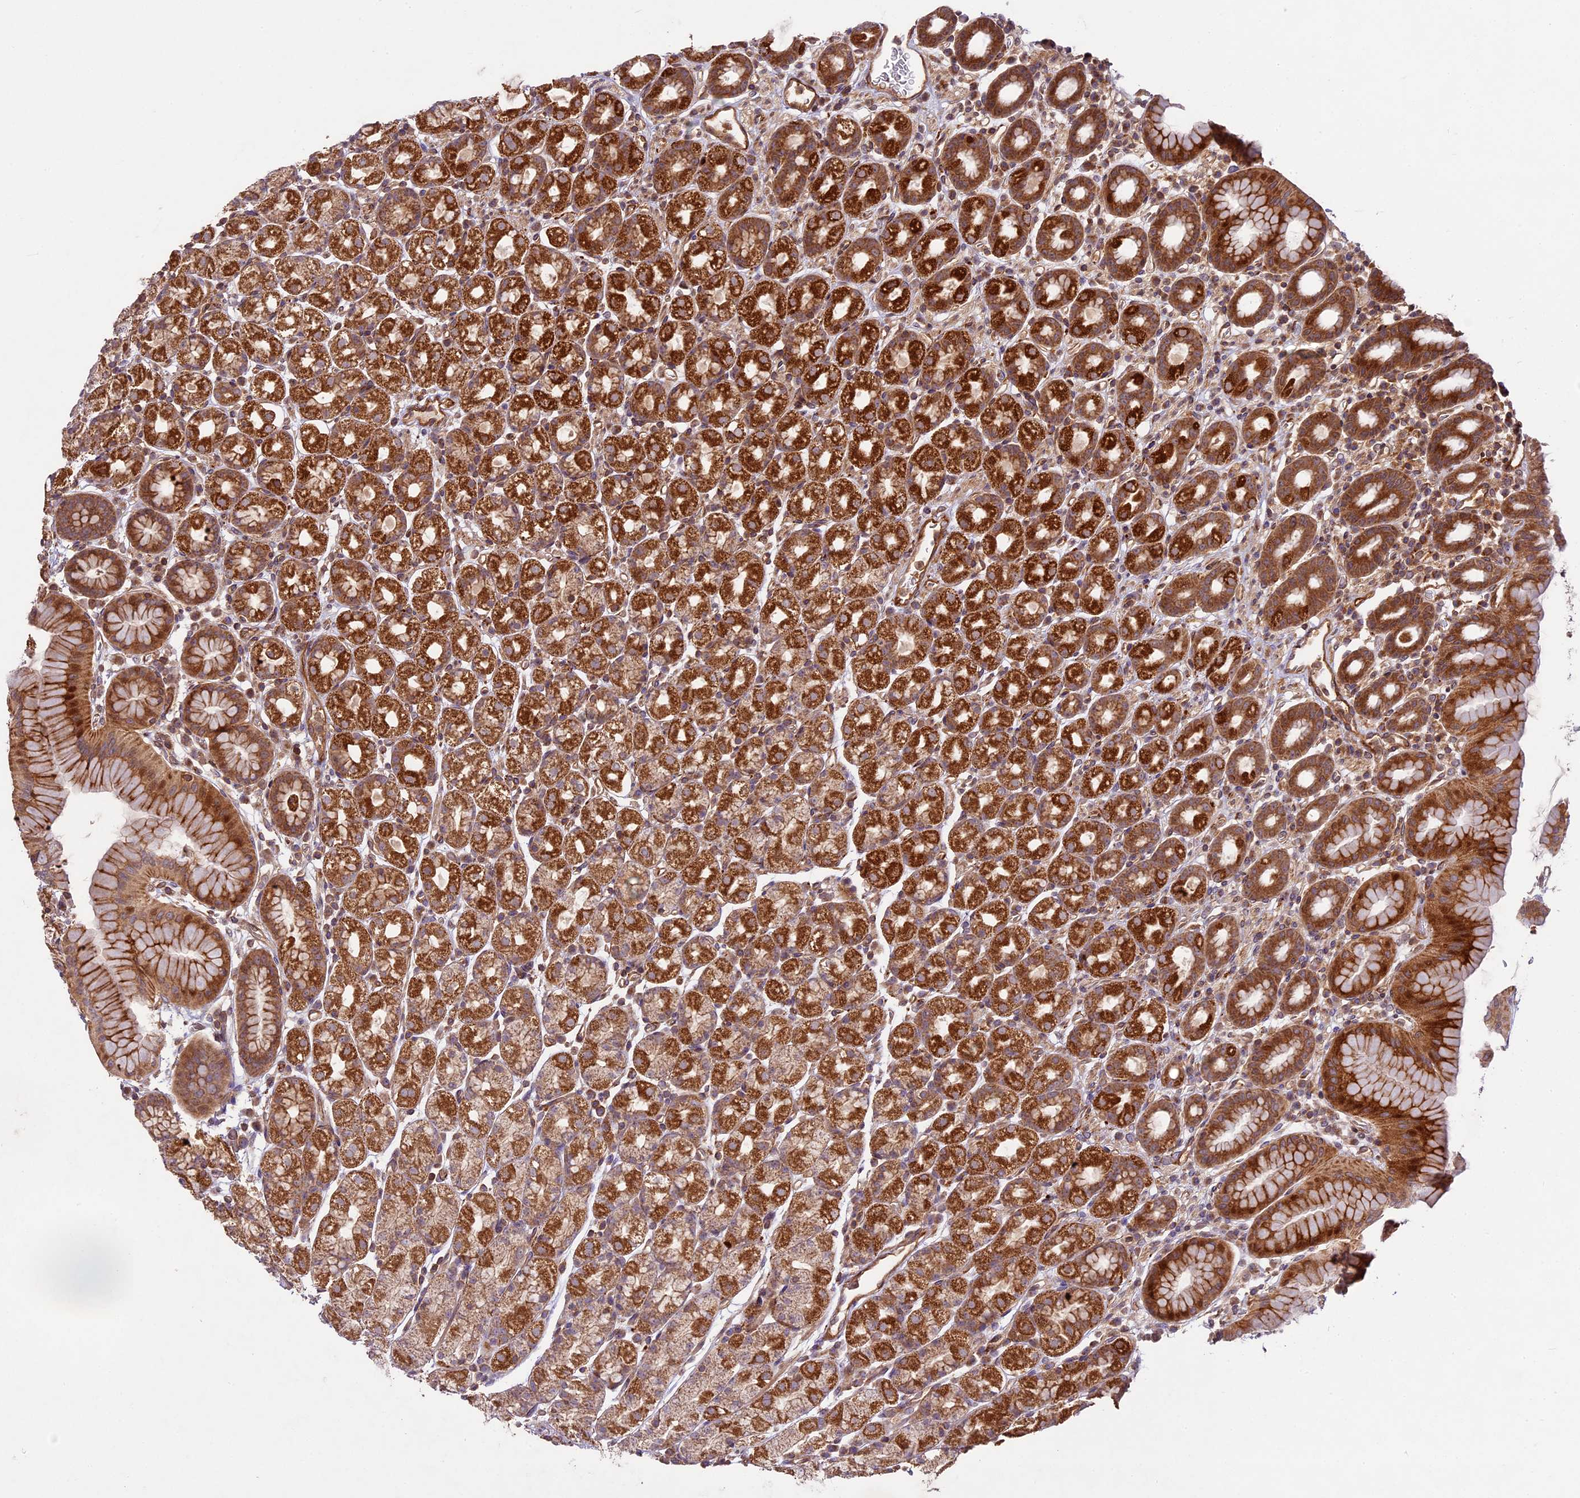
{"staining": {"intensity": "strong", "quantity": ">75%", "location": "cytoplasmic/membranous,nuclear"}, "tissue": "stomach", "cell_type": "Glandular cells", "image_type": "normal", "snomed": [{"axis": "morphology", "description": "Normal tissue, NOS"}, {"axis": "topography", "description": "Stomach, upper"}, {"axis": "topography", "description": "Stomach, lower"}, {"axis": "topography", "description": "Small intestine"}], "caption": "There is high levels of strong cytoplasmic/membranous,nuclear staining in glandular cells of unremarkable stomach, as demonstrated by immunohistochemical staining (brown color).", "gene": "DGKH", "patient": {"sex": "male", "age": 68}}